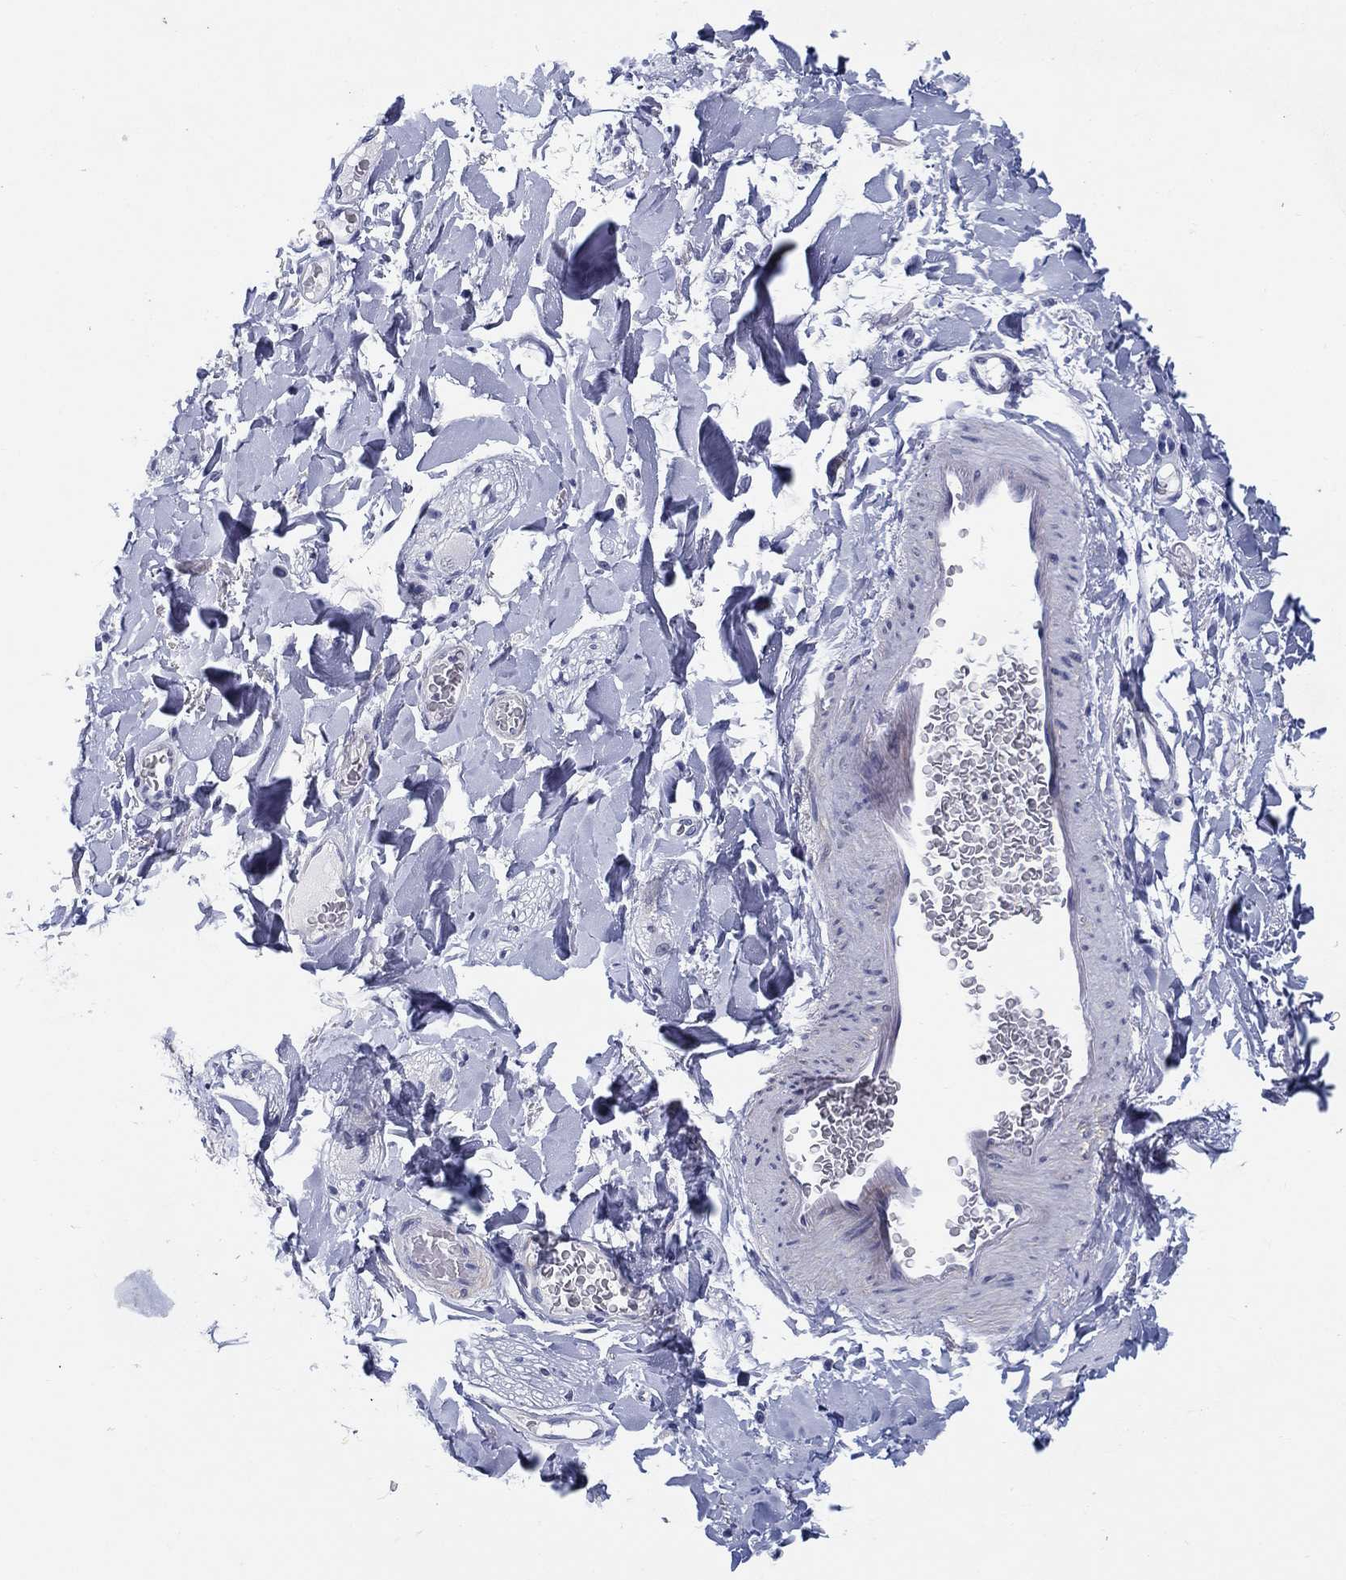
{"staining": {"intensity": "negative", "quantity": "none", "location": "none"}, "tissue": "adipose tissue", "cell_type": "Adipocytes", "image_type": "normal", "snomed": [{"axis": "morphology", "description": "Normal tissue, NOS"}, {"axis": "topography", "description": "Smooth muscle"}, {"axis": "topography", "description": "Duodenum"}, {"axis": "topography", "description": "Peripheral nerve tissue"}], "caption": "Immunohistochemical staining of unremarkable adipose tissue demonstrates no significant expression in adipocytes. The staining was performed using DAB to visualize the protein expression in brown, while the nuclei were stained in blue with hematoxylin (Magnification: 20x).", "gene": "OTUB2", "patient": {"sex": "female", "age": 61}}